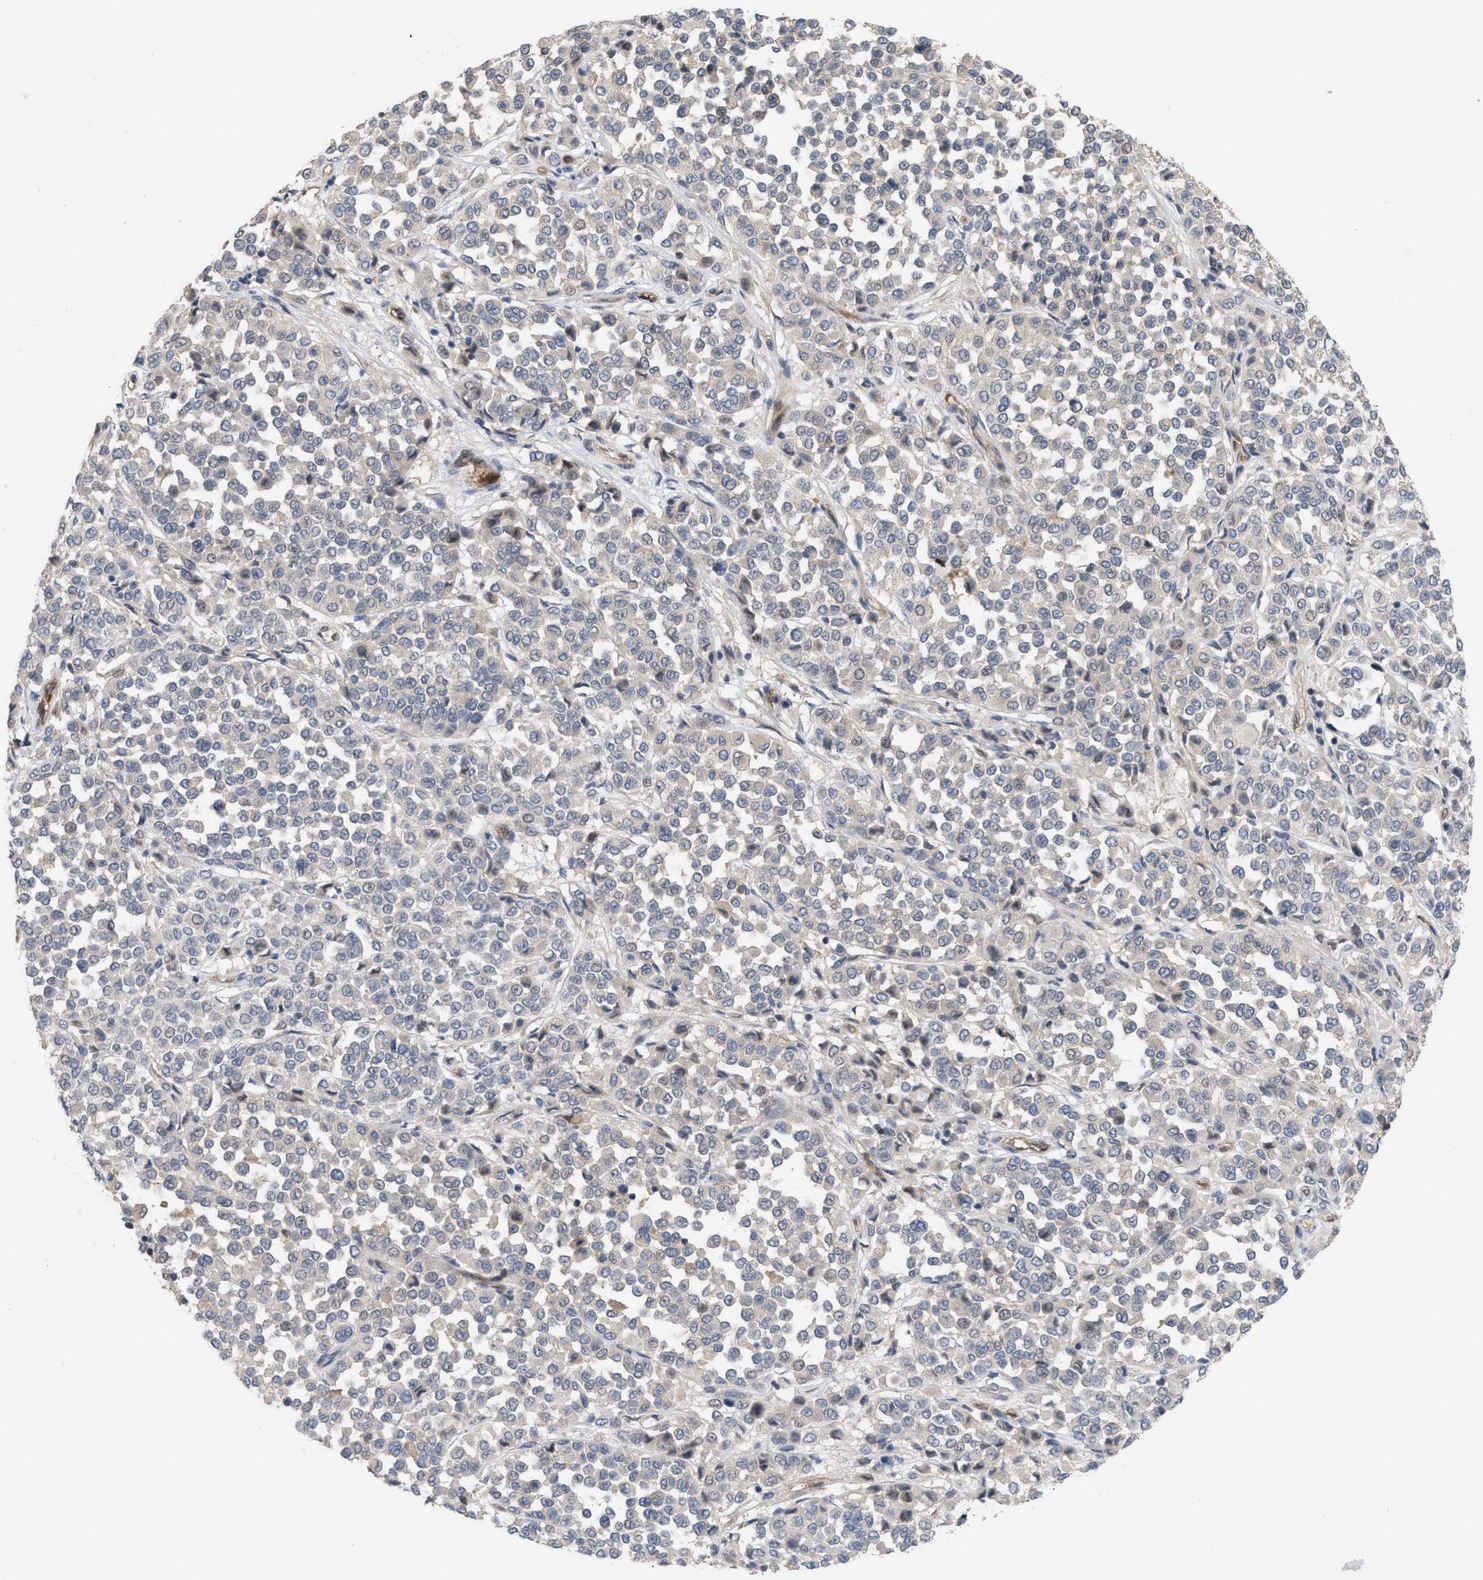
{"staining": {"intensity": "negative", "quantity": "none", "location": "none"}, "tissue": "melanoma", "cell_type": "Tumor cells", "image_type": "cancer", "snomed": [{"axis": "morphology", "description": "Malignant melanoma, Metastatic site"}, {"axis": "topography", "description": "Pancreas"}], "caption": "Tumor cells show no significant protein positivity in melanoma. (DAB IHC, high magnification).", "gene": "LDAF1", "patient": {"sex": "female", "age": 30}}